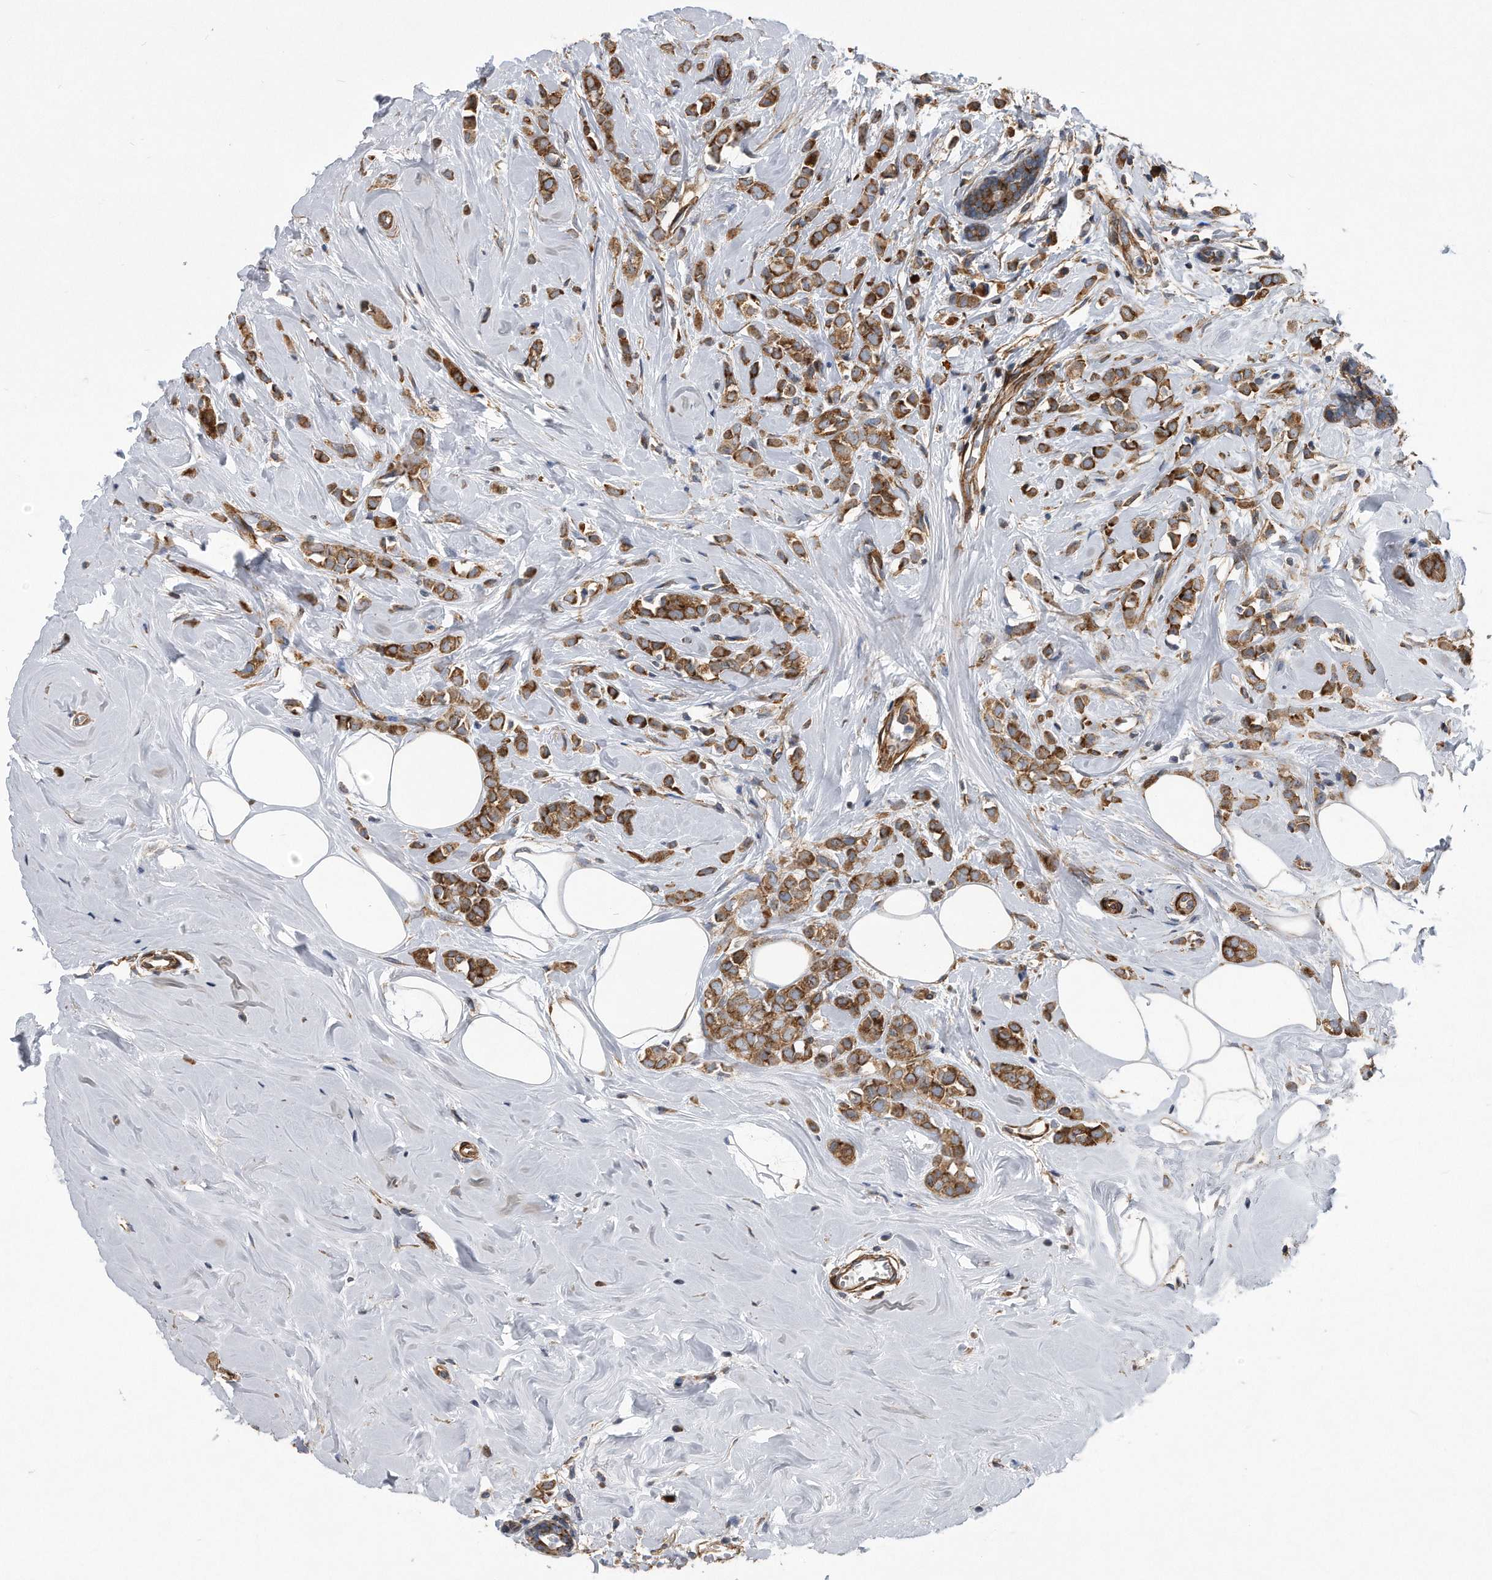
{"staining": {"intensity": "strong", "quantity": ">75%", "location": "cytoplasmic/membranous"}, "tissue": "breast cancer", "cell_type": "Tumor cells", "image_type": "cancer", "snomed": [{"axis": "morphology", "description": "Lobular carcinoma"}, {"axis": "topography", "description": "Breast"}], "caption": "A high-resolution image shows immunohistochemistry (IHC) staining of breast lobular carcinoma, which shows strong cytoplasmic/membranous expression in about >75% of tumor cells. (Brightfield microscopy of DAB IHC at high magnification).", "gene": "EIF2B4", "patient": {"sex": "female", "age": 47}}